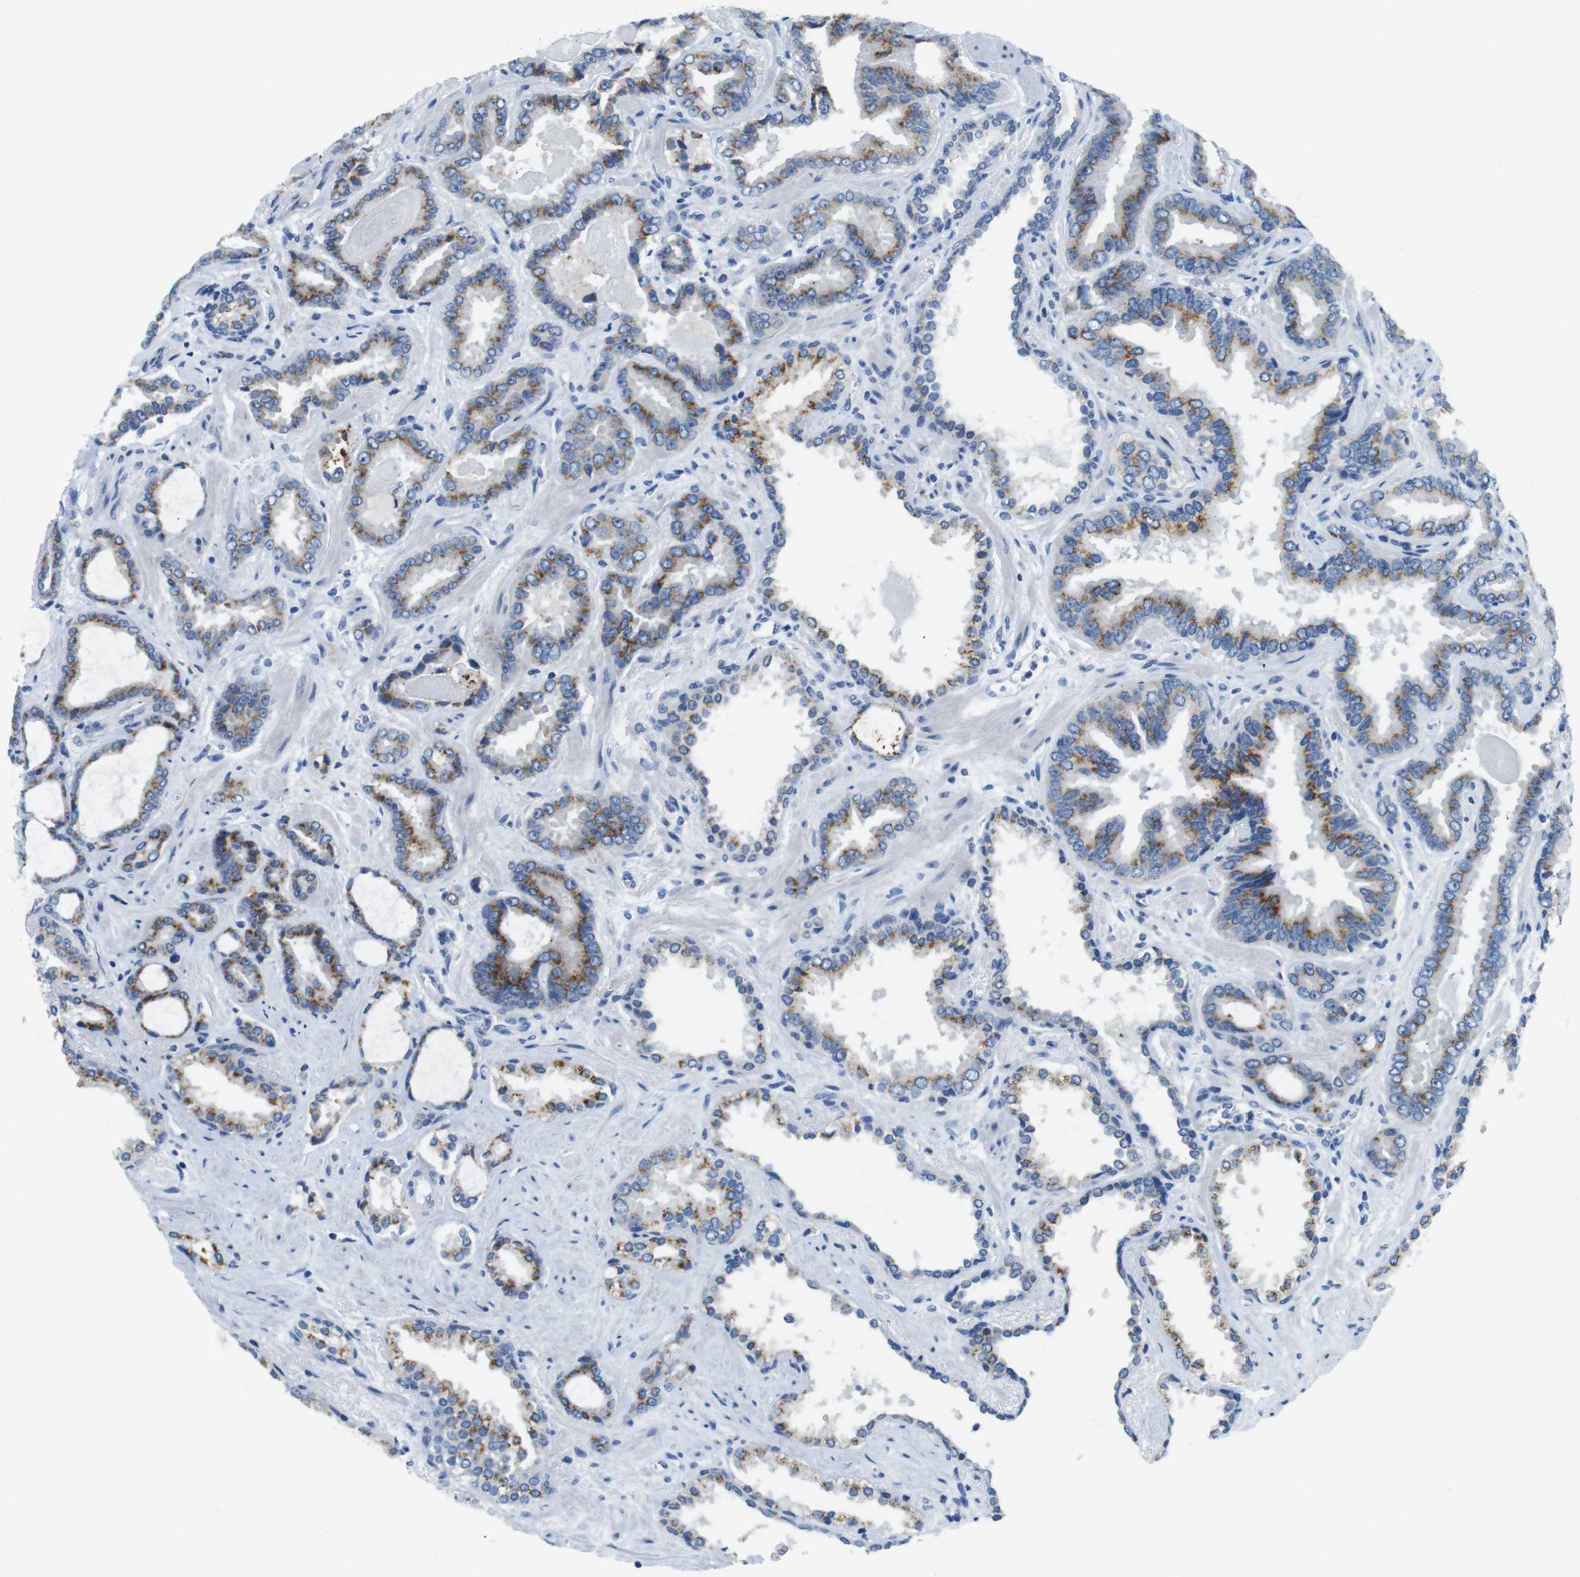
{"staining": {"intensity": "moderate", "quantity": ">75%", "location": "cytoplasmic/membranous"}, "tissue": "prostate cancer", "cell_type": "Tumor cells", "image_type": "cancer", "snomed": [{"axis": "morphology", "description": "Adenocarcinoma, Low grade"}, {"axis": "topography", "description": "Prostate"}], "caption": "Protein expression analysis of human adenocarcinoma (low-grade) (prostate) reveals moderate cytoplasmic/membranous positivity in about >75% of tumor cells.", "gene": "GOLGA2", "patient": {"sex": "male", "age": 60}}